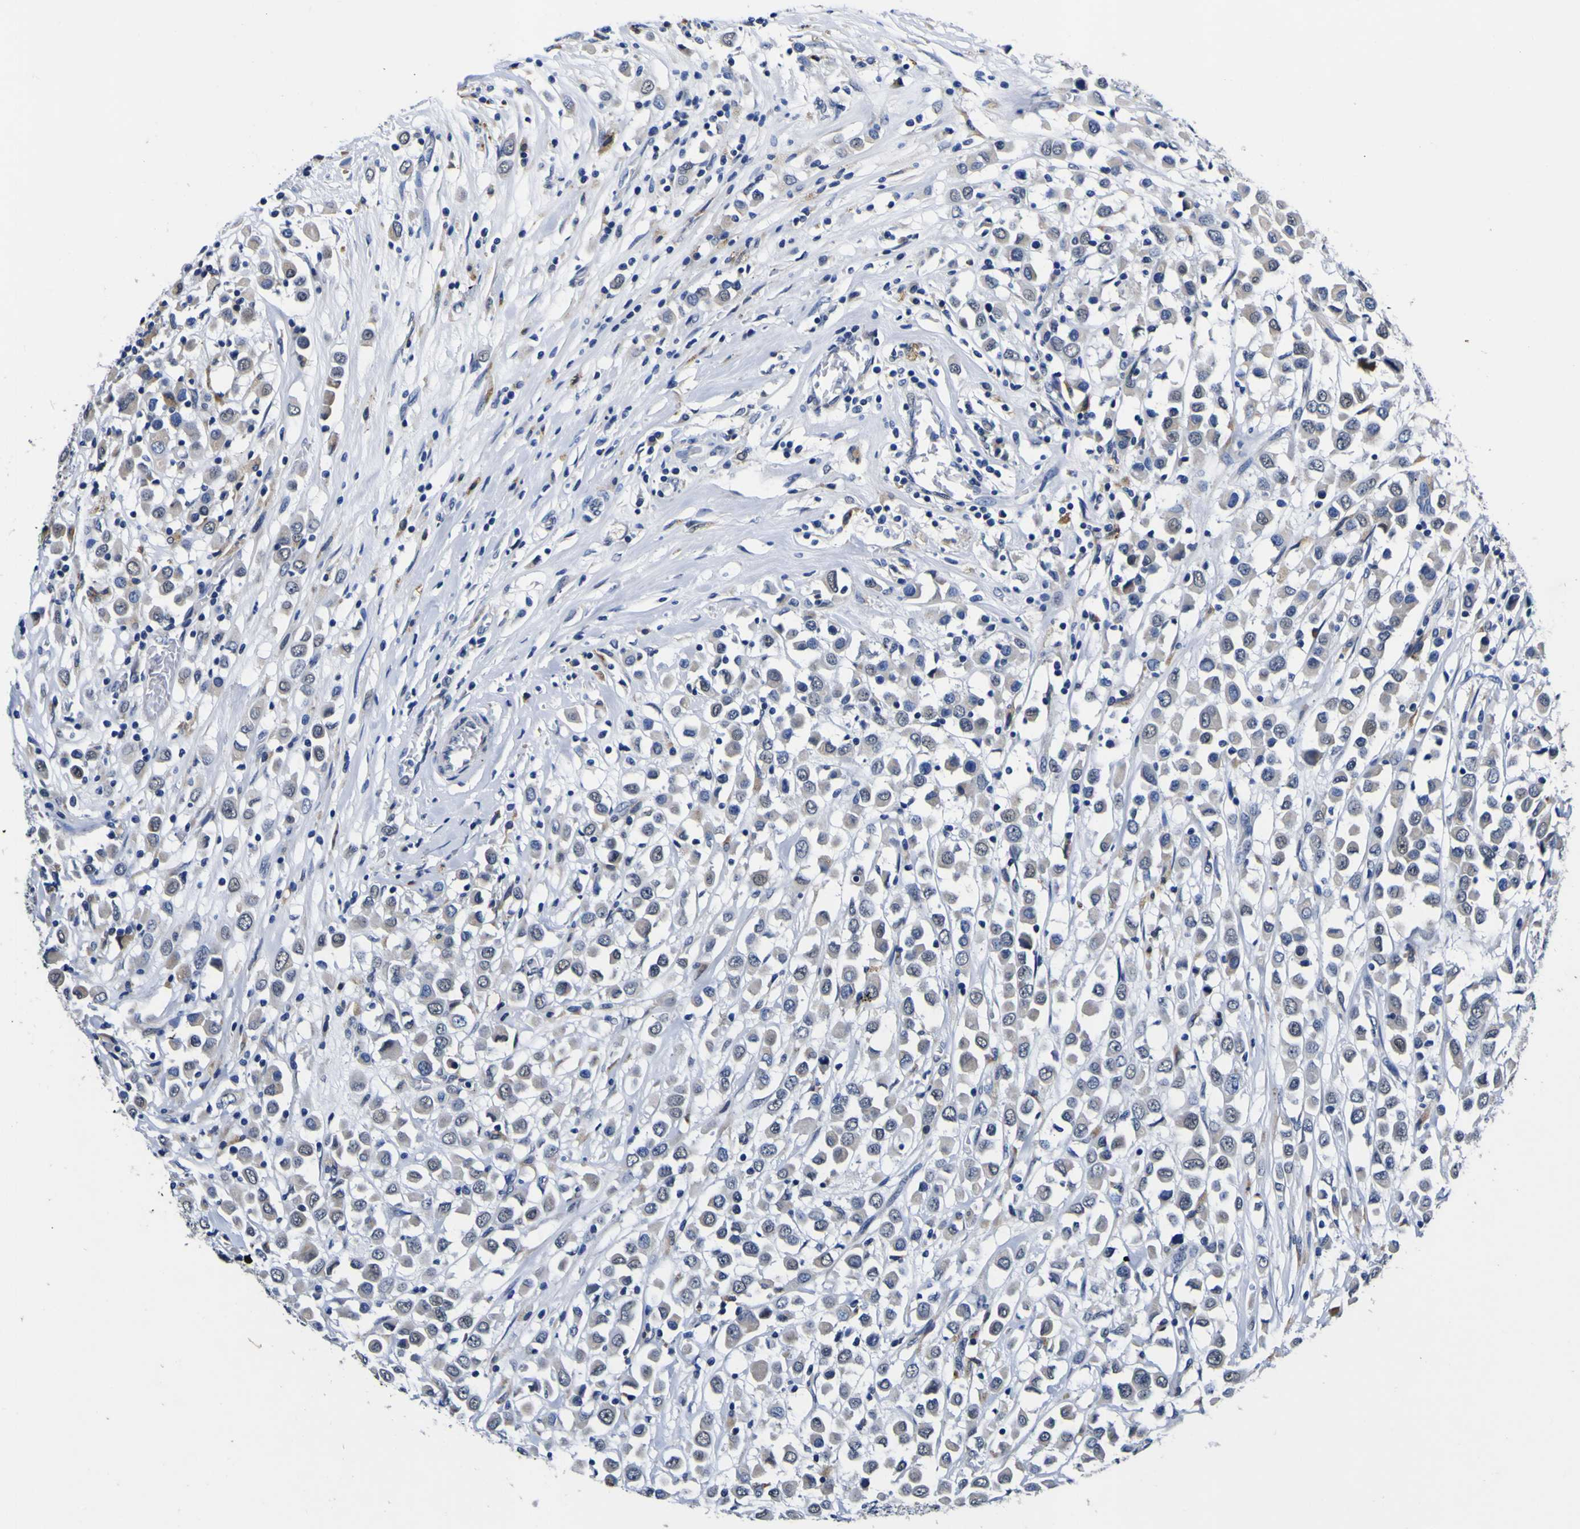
{"staining": {"intensity": "weak", "quantity": ">75%", "location": "cytoplasmic/membranous"}, "tissue": "breast cancer", "cell_type": "Tumor cells", "image_type": "cancer", "snomed": [{"axis": "morphology", "description": "Duct carcinoma"}, {"axis": "topography", "description": "Breast"}], "caption": "IHC micrograph of human breast cancer stained for a protein (brown), which shows low levels of weak cytoplasmic/membranous positivity in approximately >75% of tumor cells.", "gene": "IGFLR1", "patient": {"sex": "female", "age": 61}}